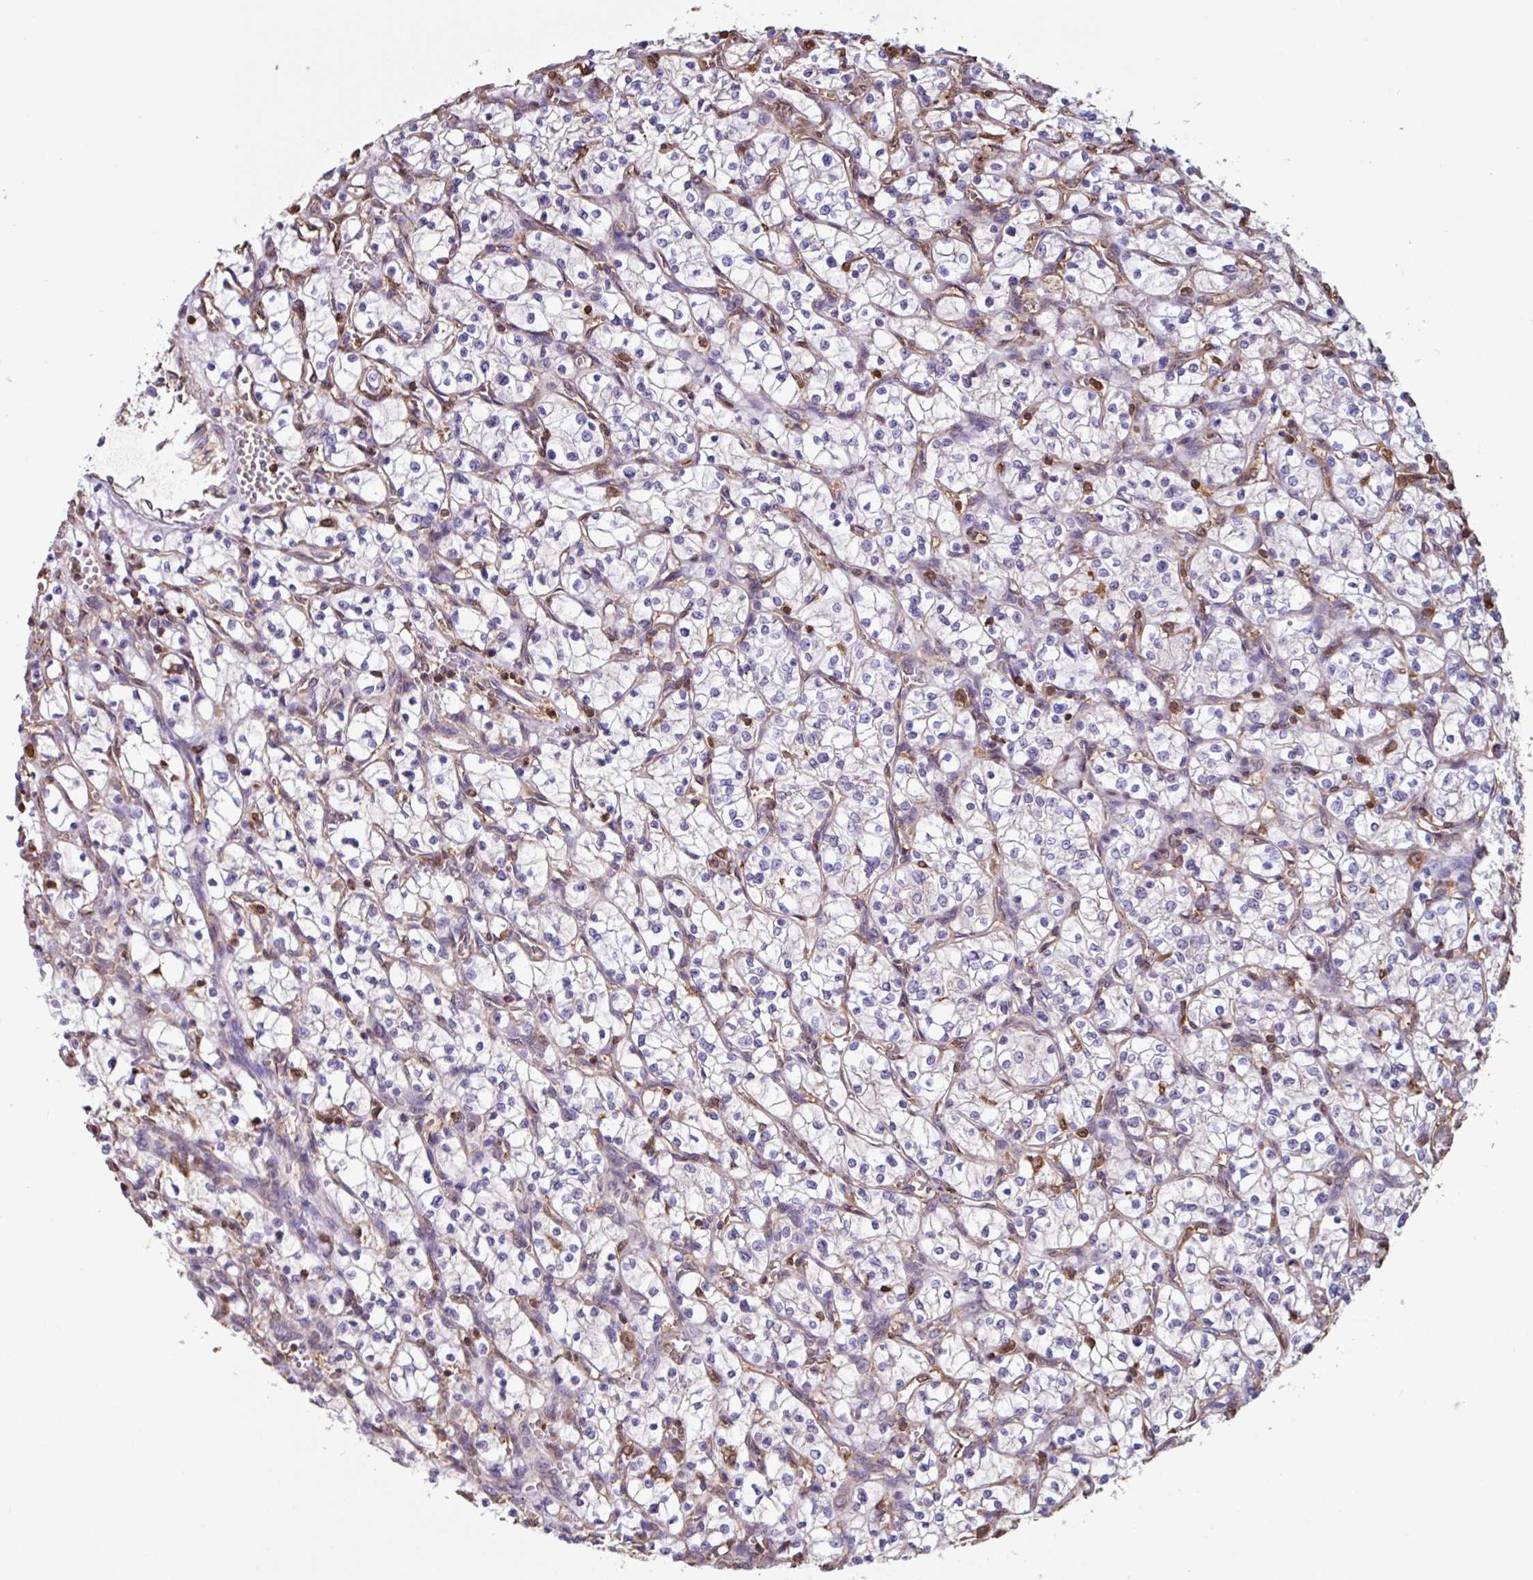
{"staining": {"intensity": "negative", "quantity": "none", "location": "none"}, "tissue": "renal cancer", "cell_type": "Tumor cells", "image_type": "cancer", "snomed": [{"axis": "morphology", "description": "Adenocarcinoma, NOS"}, {"axis": "topography", "description": "Kidney"}], "caption": "This is an IHC micrograph of human adenocarcinoma (renal). There is no staining in tumor cells.", "gene": "ARHGDIB", "patient": {"sex": "female", "age": 64}}